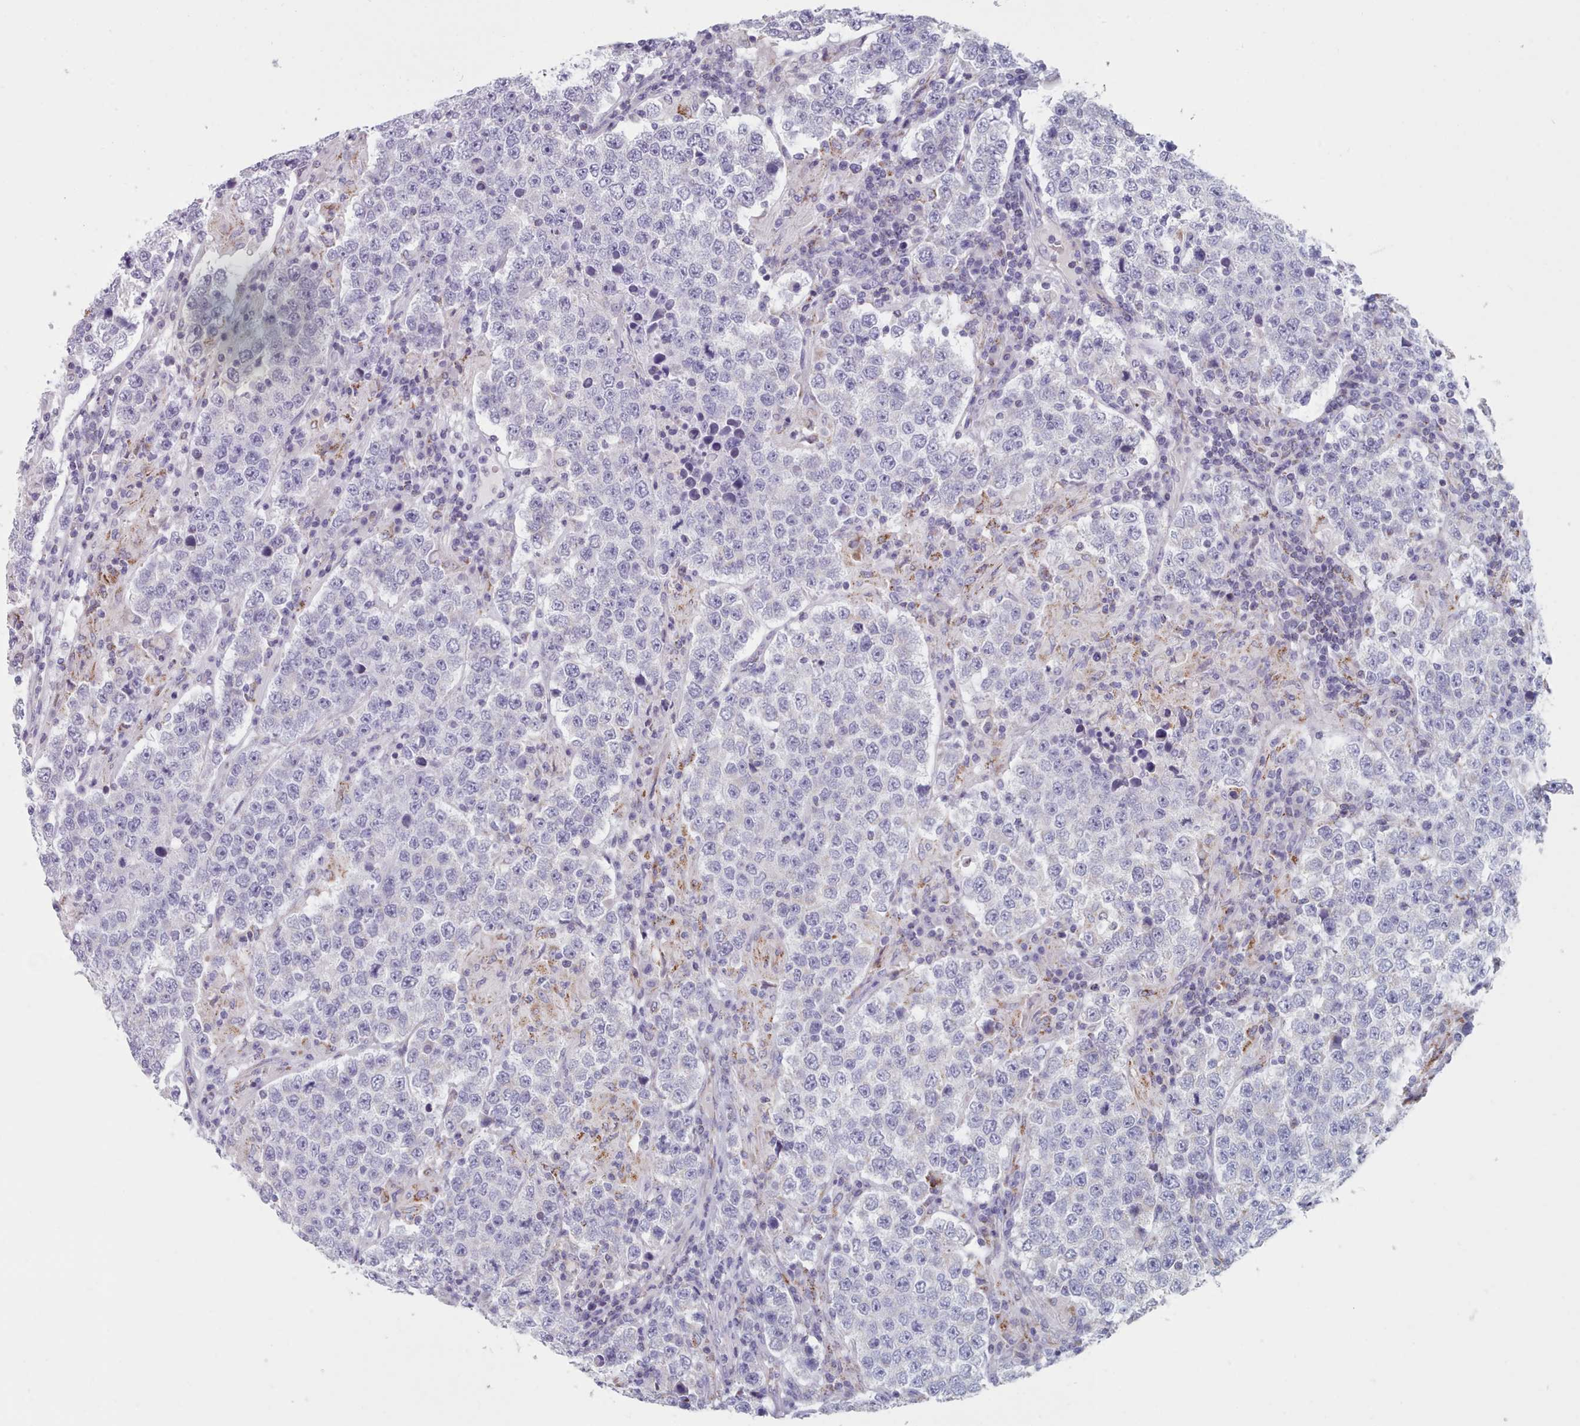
{"staining": {"intensity": "negative", "quantity": "none", "location": "none"}, "tissue": "testis cancer", "cell_type": "Tumor cells", "image_type": "cancer", "snomed": [{"axis": "morphology", "description": "Normal tissue, NOS"}, {"axis": "morphology", "description": "Urothelial carcinoma, High grade"}, {"axis": "morphology", "description": "Seminoma, NOS"}, {"axis": "morphology", "description": "Carcinoma, Embryonal, NOS"}, {"axis": "topography", "description": "Urinary bladder"}, {"axis": "topography", "description": "Testis"}], "caption": "Immunohistochemistry of testis seminoma reveals no expression in tumor cells.", "gene": "FAM170B", "patient": {"sex": "male", "age": 41}}